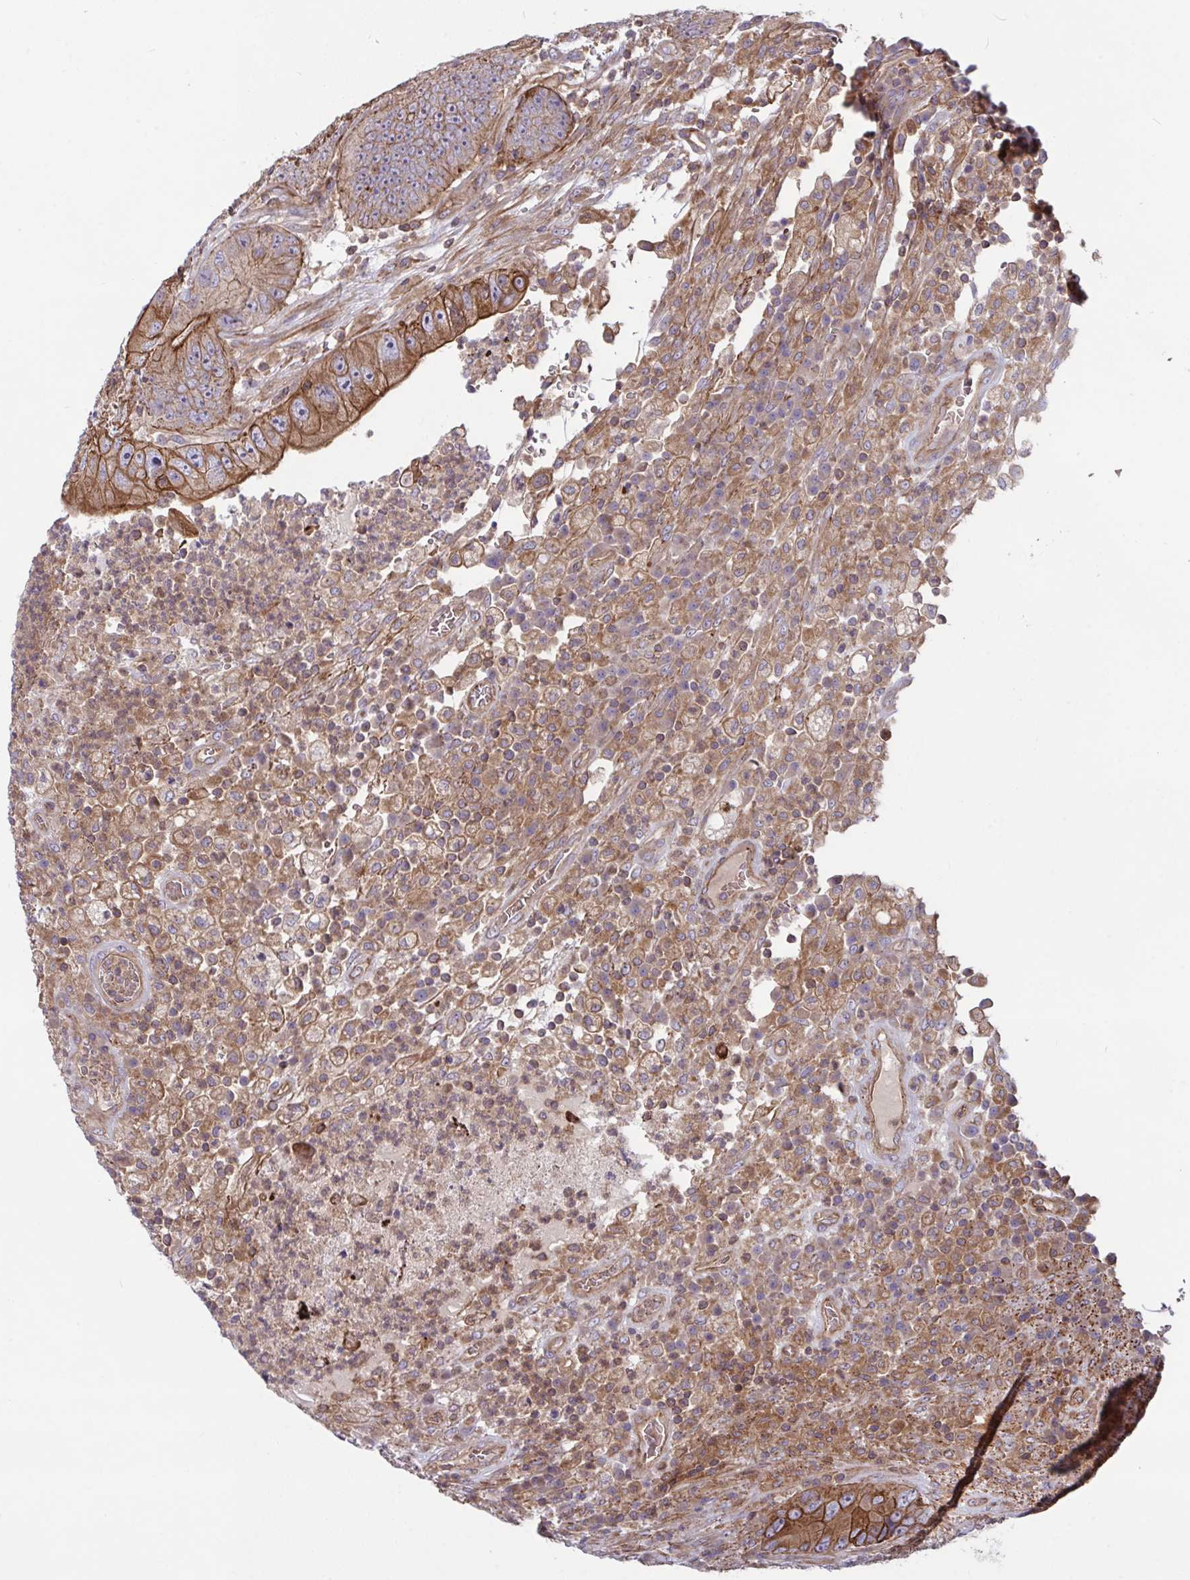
{"staining": {"intensity": "moderate", "quantity": ">75%", "location": "cytoplasmic/membranous"}, "tissue": "colorectal cancer", "cell_type": "Tumor cells", "image_type": "cancer", "snomed": [{"axis": "morphology", "description": "Adenocarcinoma, NOS"}, {"axis": "topography", "description": "Colon"}], "caption": "The image exhibits a brown stain indicating the presence of a protein in the cytoplasmic/membranous of tumor cells in colorectal cancer.", "gene": "TANK", "patient": {"sex": "female", "age": 86}}